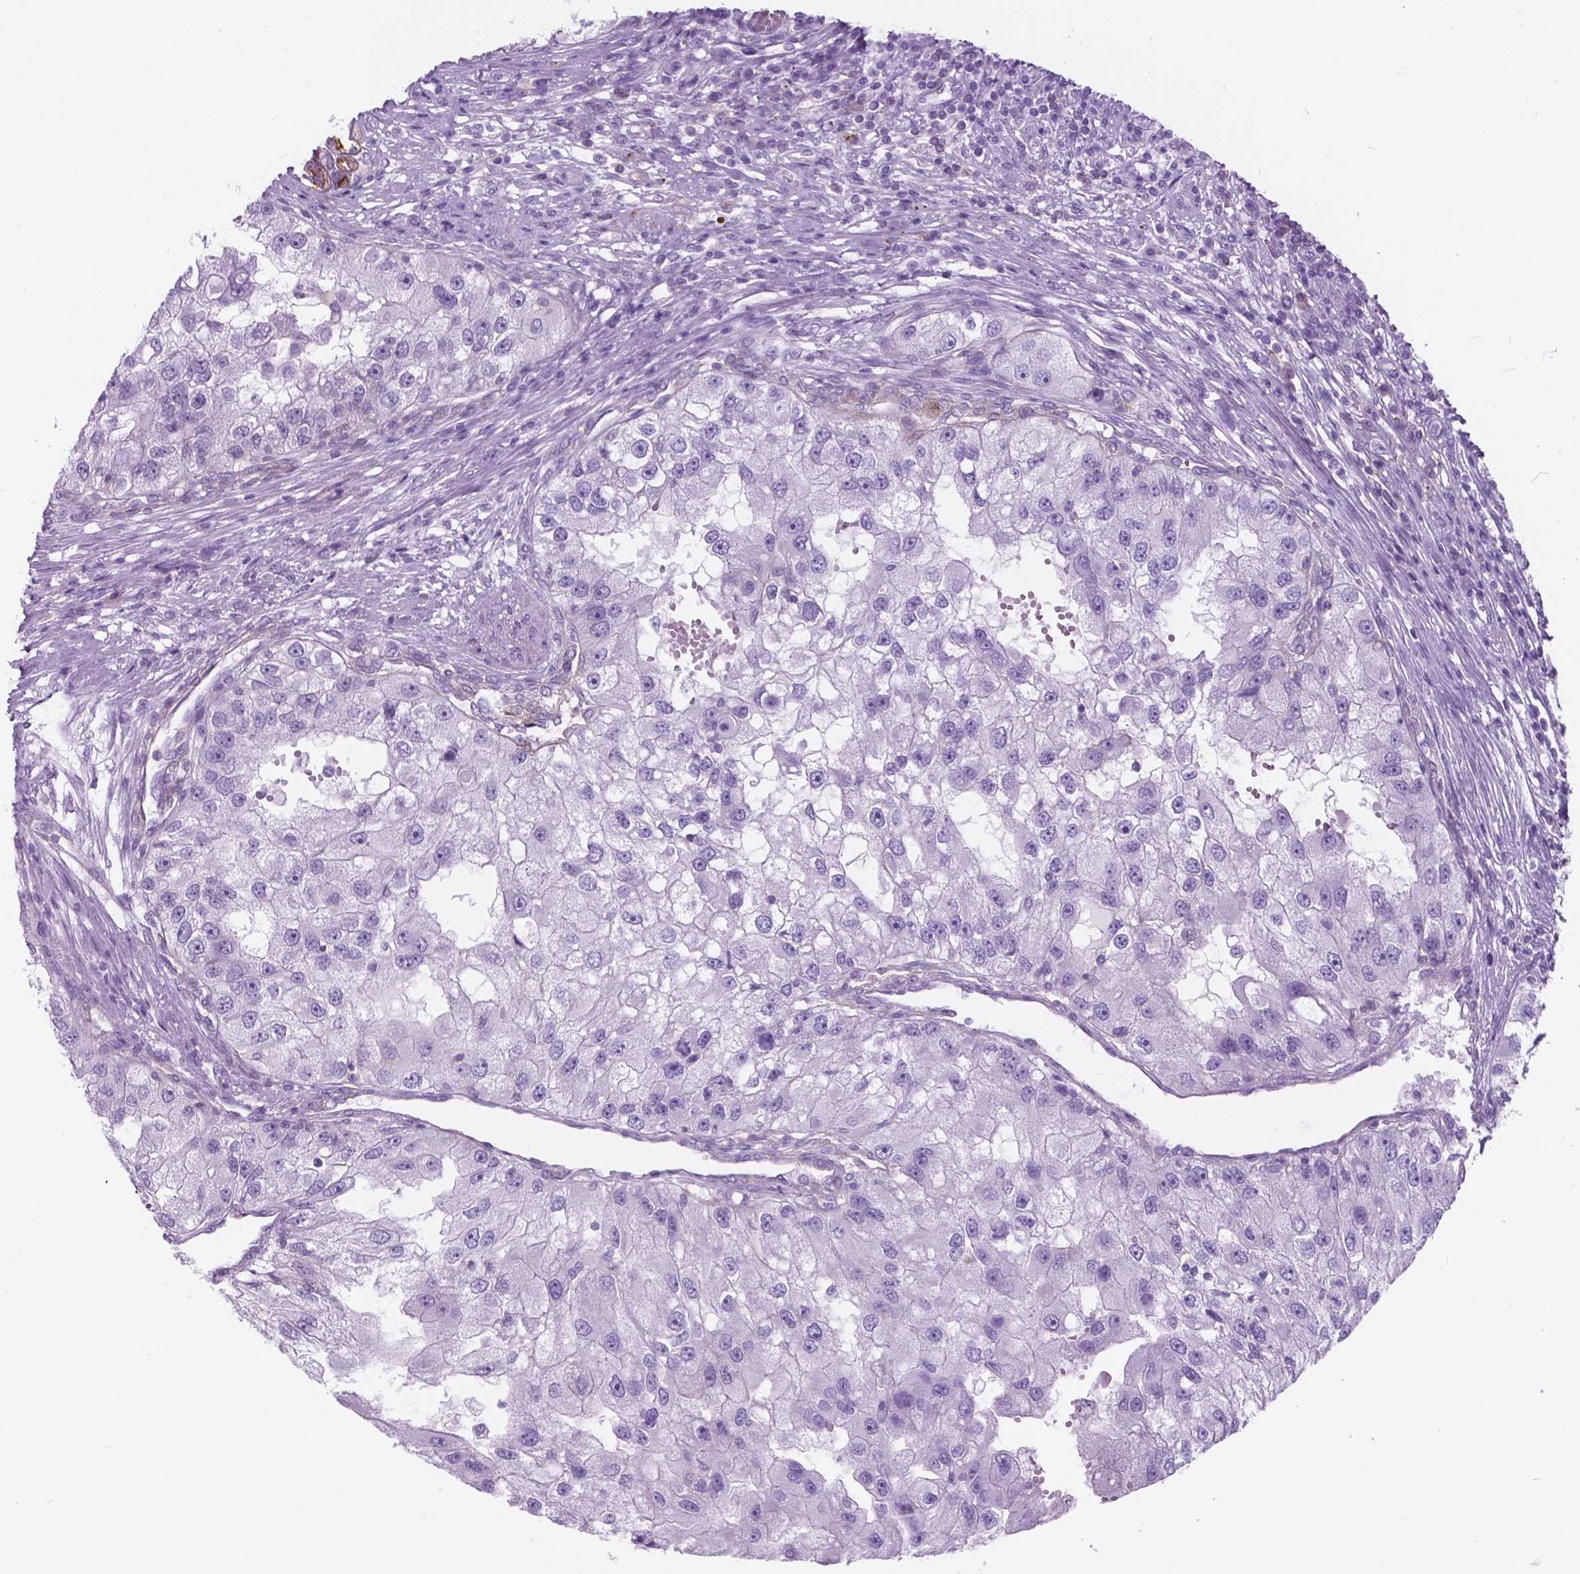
{"staining": {"intensity": "negative", "quantity": "none", "location": "none"}, "tissue": "renal cancer", "cell_type": "Tumor cells", "image_type": "cancer", "snomed": [{"axis": "morphology", "description": "Adenocarcinoma, NOS"}, {"axis": "topography", "description": "Kidney"}], "caption": "A high-resolution photomicrograph shows immunohistochemistry (IHC) staining of renal cancer (adenocarcinoma), which demonstrates no significant expression in tumor cells.", "gene": "KIAA0040", "patient": {"sex": "male", "age": 63}}